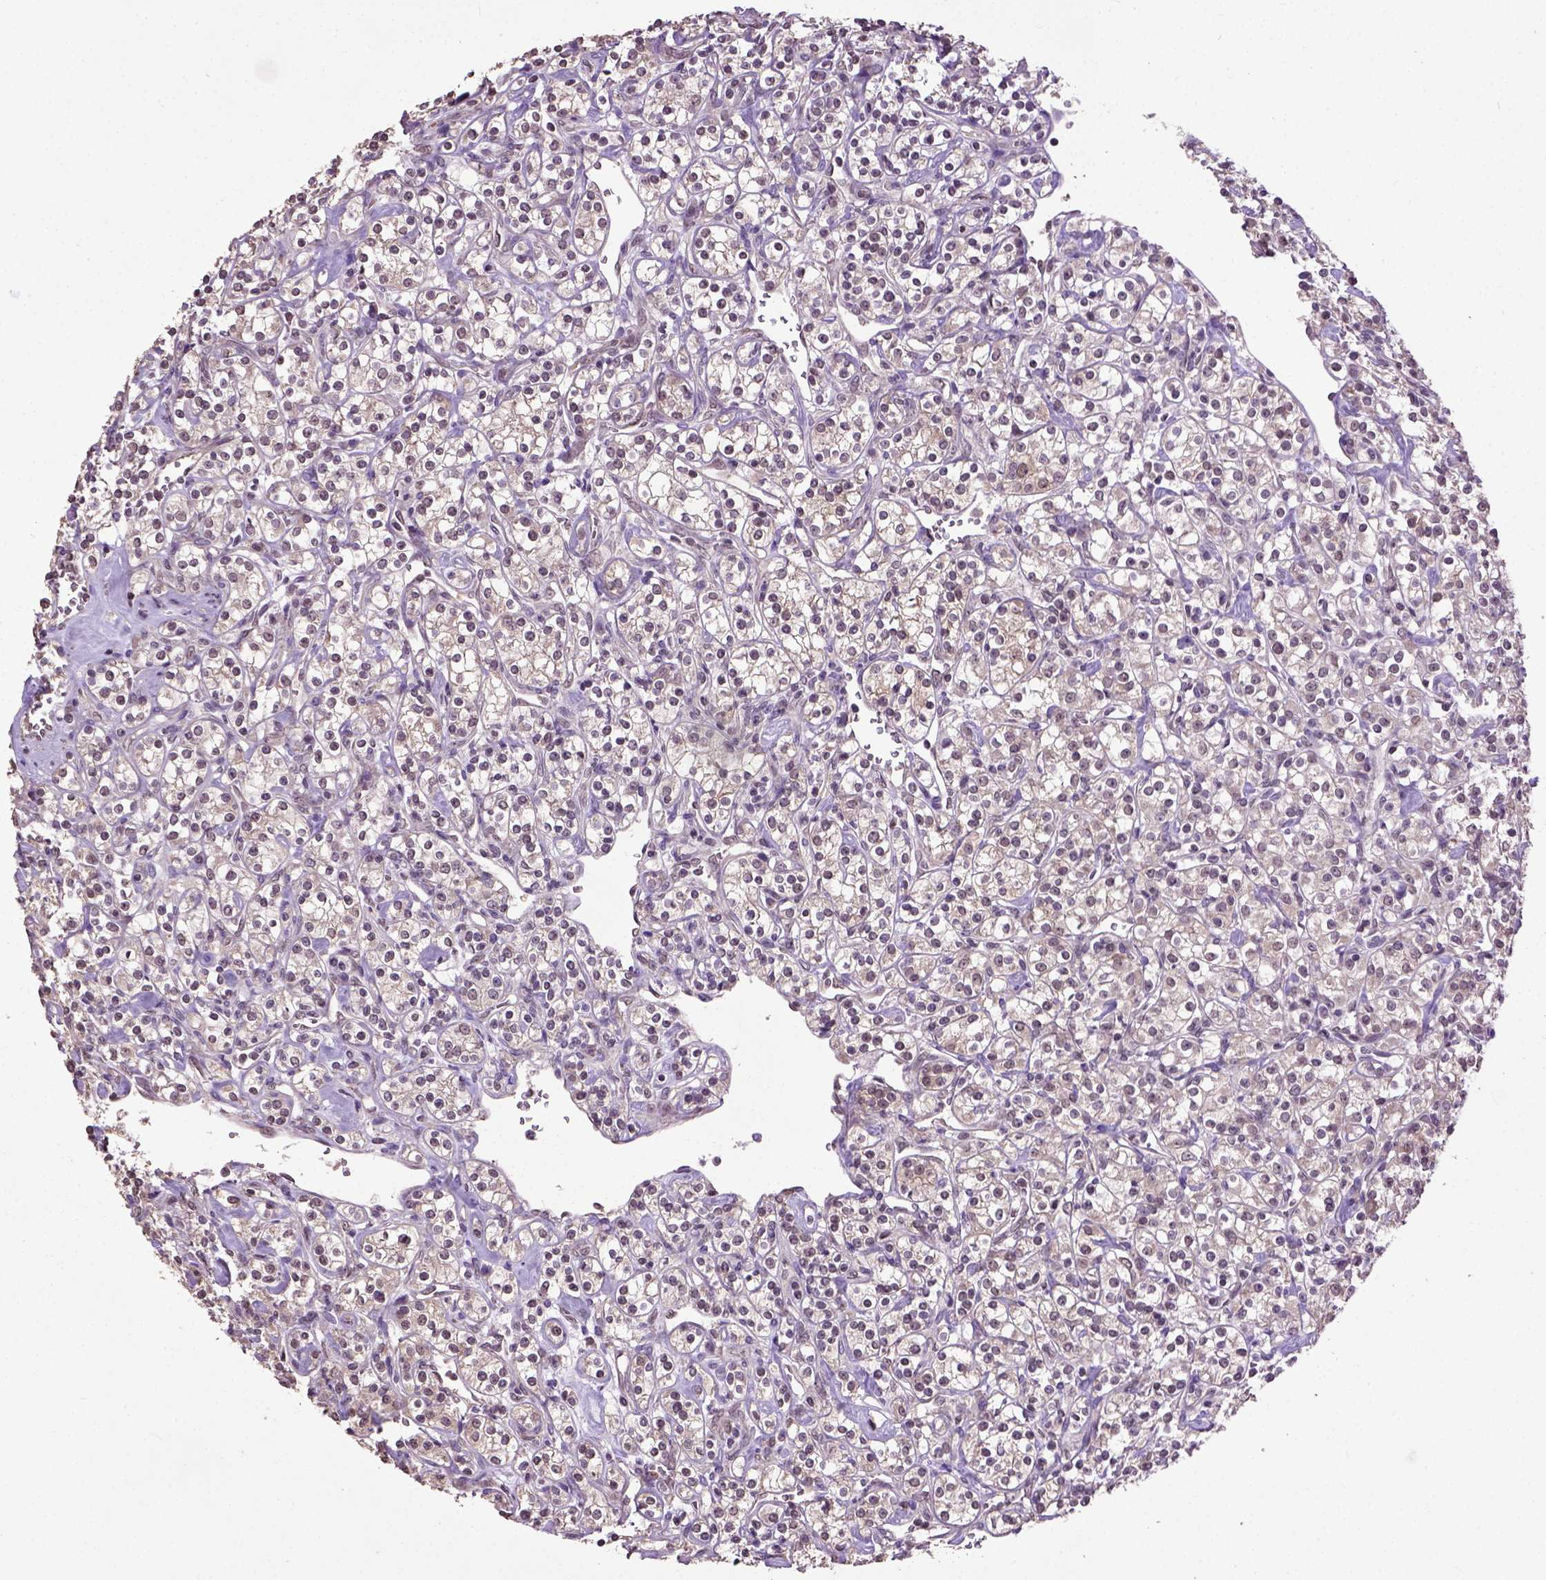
{"staining": {"intensity": "moderate", "quantity": "<25%", "location": "cytoplasmic/membranous,nuclear"}, "tissue": "renal cancer", "cell_type": "Tumor cells", "image_type": "cancer", "snomed": [{"axis": "morphology", "description": "Adenocarcinoma, NOS"}, {"axis": "topography", "description": "Kidney"}], "caption": "IHC of renal cancer (adenocarcinoma) exhibits low levels of moderate cytoplasmic/membranous and nuclear positivity in about <25% of tumor cells. Immunohistochemistry stains the protein in brown and the nuclei are stained blue.", "gene": "UBA3", "patient": {"sex": "male", "age": 77}}